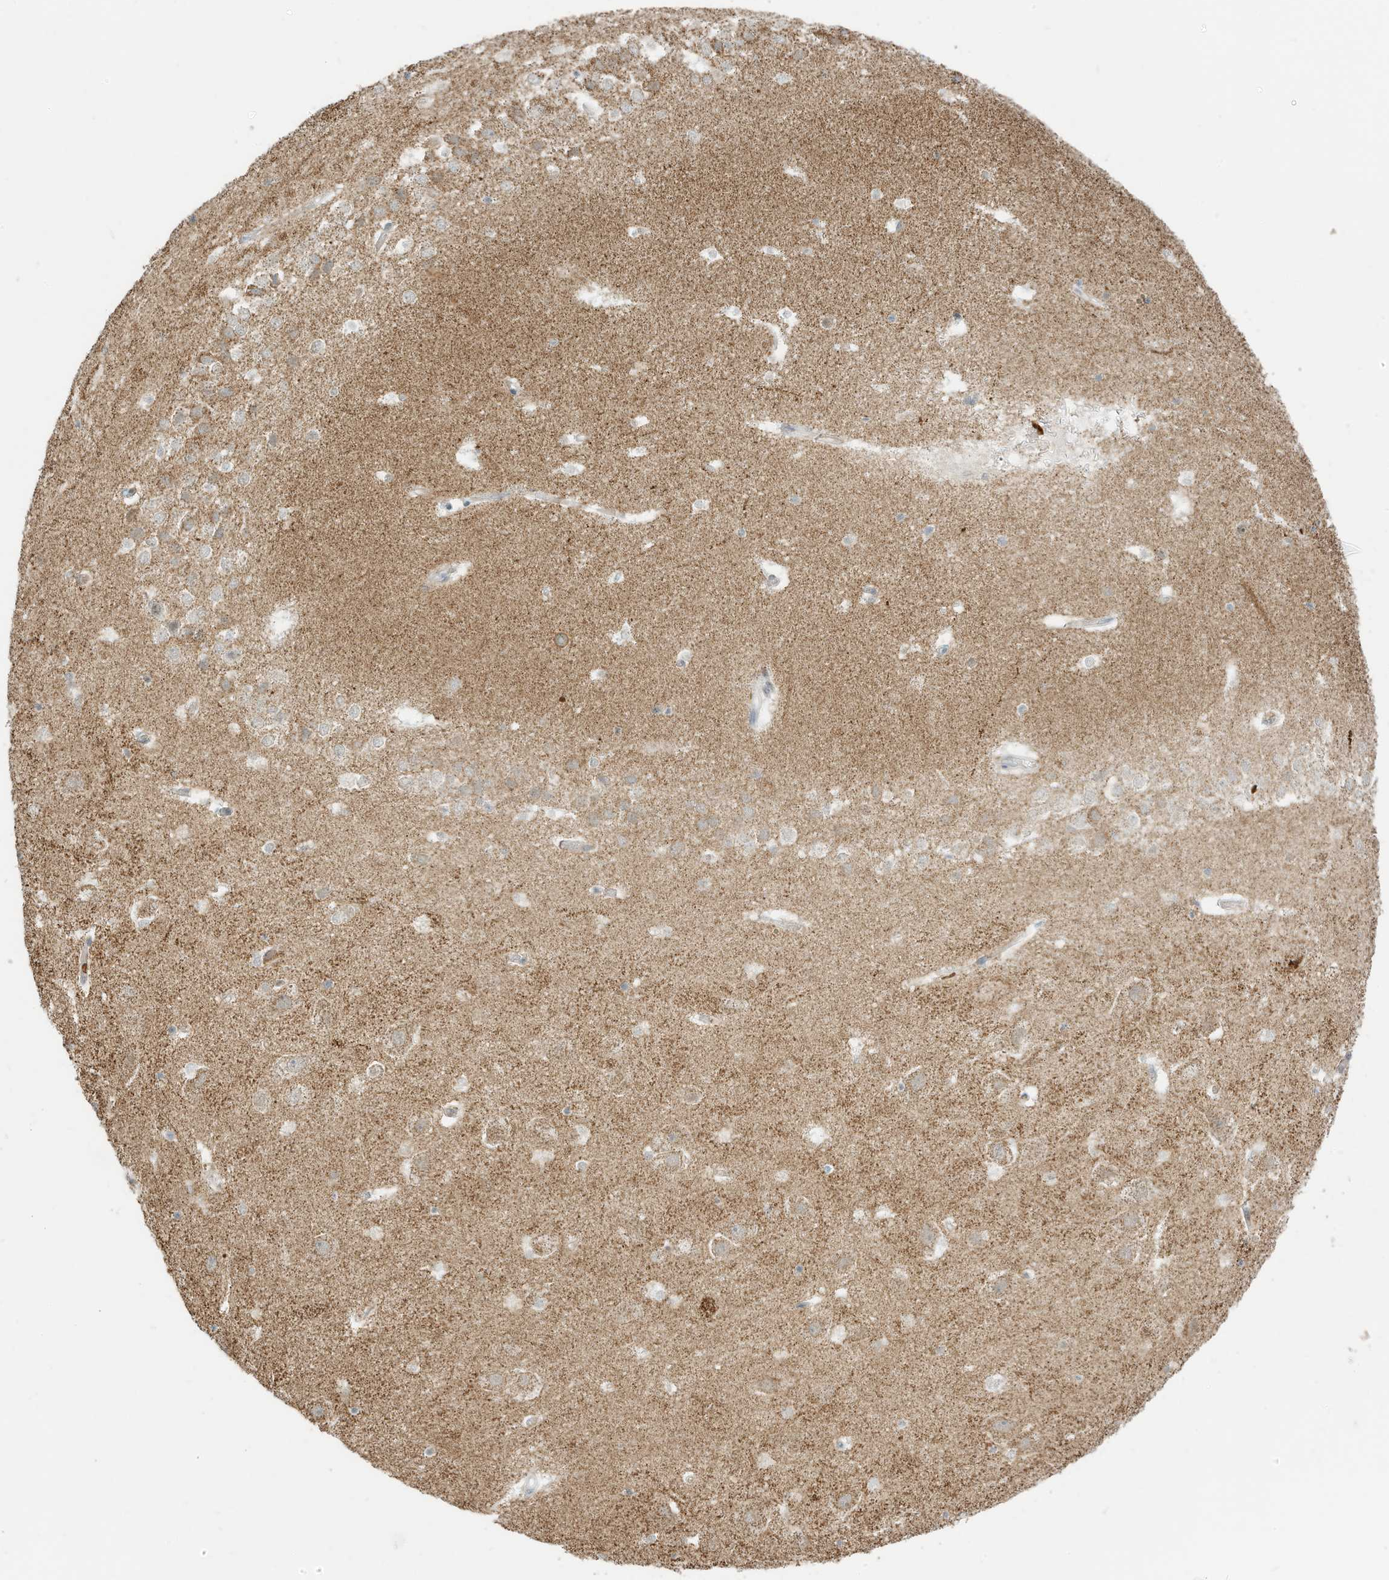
{"staining": {"intensity": "weak", "quantity": "<25%", "location": "cytoplasmic/membranous"}, "tissue": "hippocampus", "cell_type": "Glial cells", "image_type": "normal", "snomed": [{"axis": "morphology", "description": "Normal tissue, NOS"}, {"axis": "topography", "description": "Hippocampus"}], "caption": "Immunohistochemical staining of unremarkable human hippocampus reveals no significant expression in glial cells. Brightfield microscopy of IHC stained with DAB (brown) and hematoxylin (blue), captured at high magnification.", "gene": "MTUS2", "patient": {"sex": "female", "age": 52}}